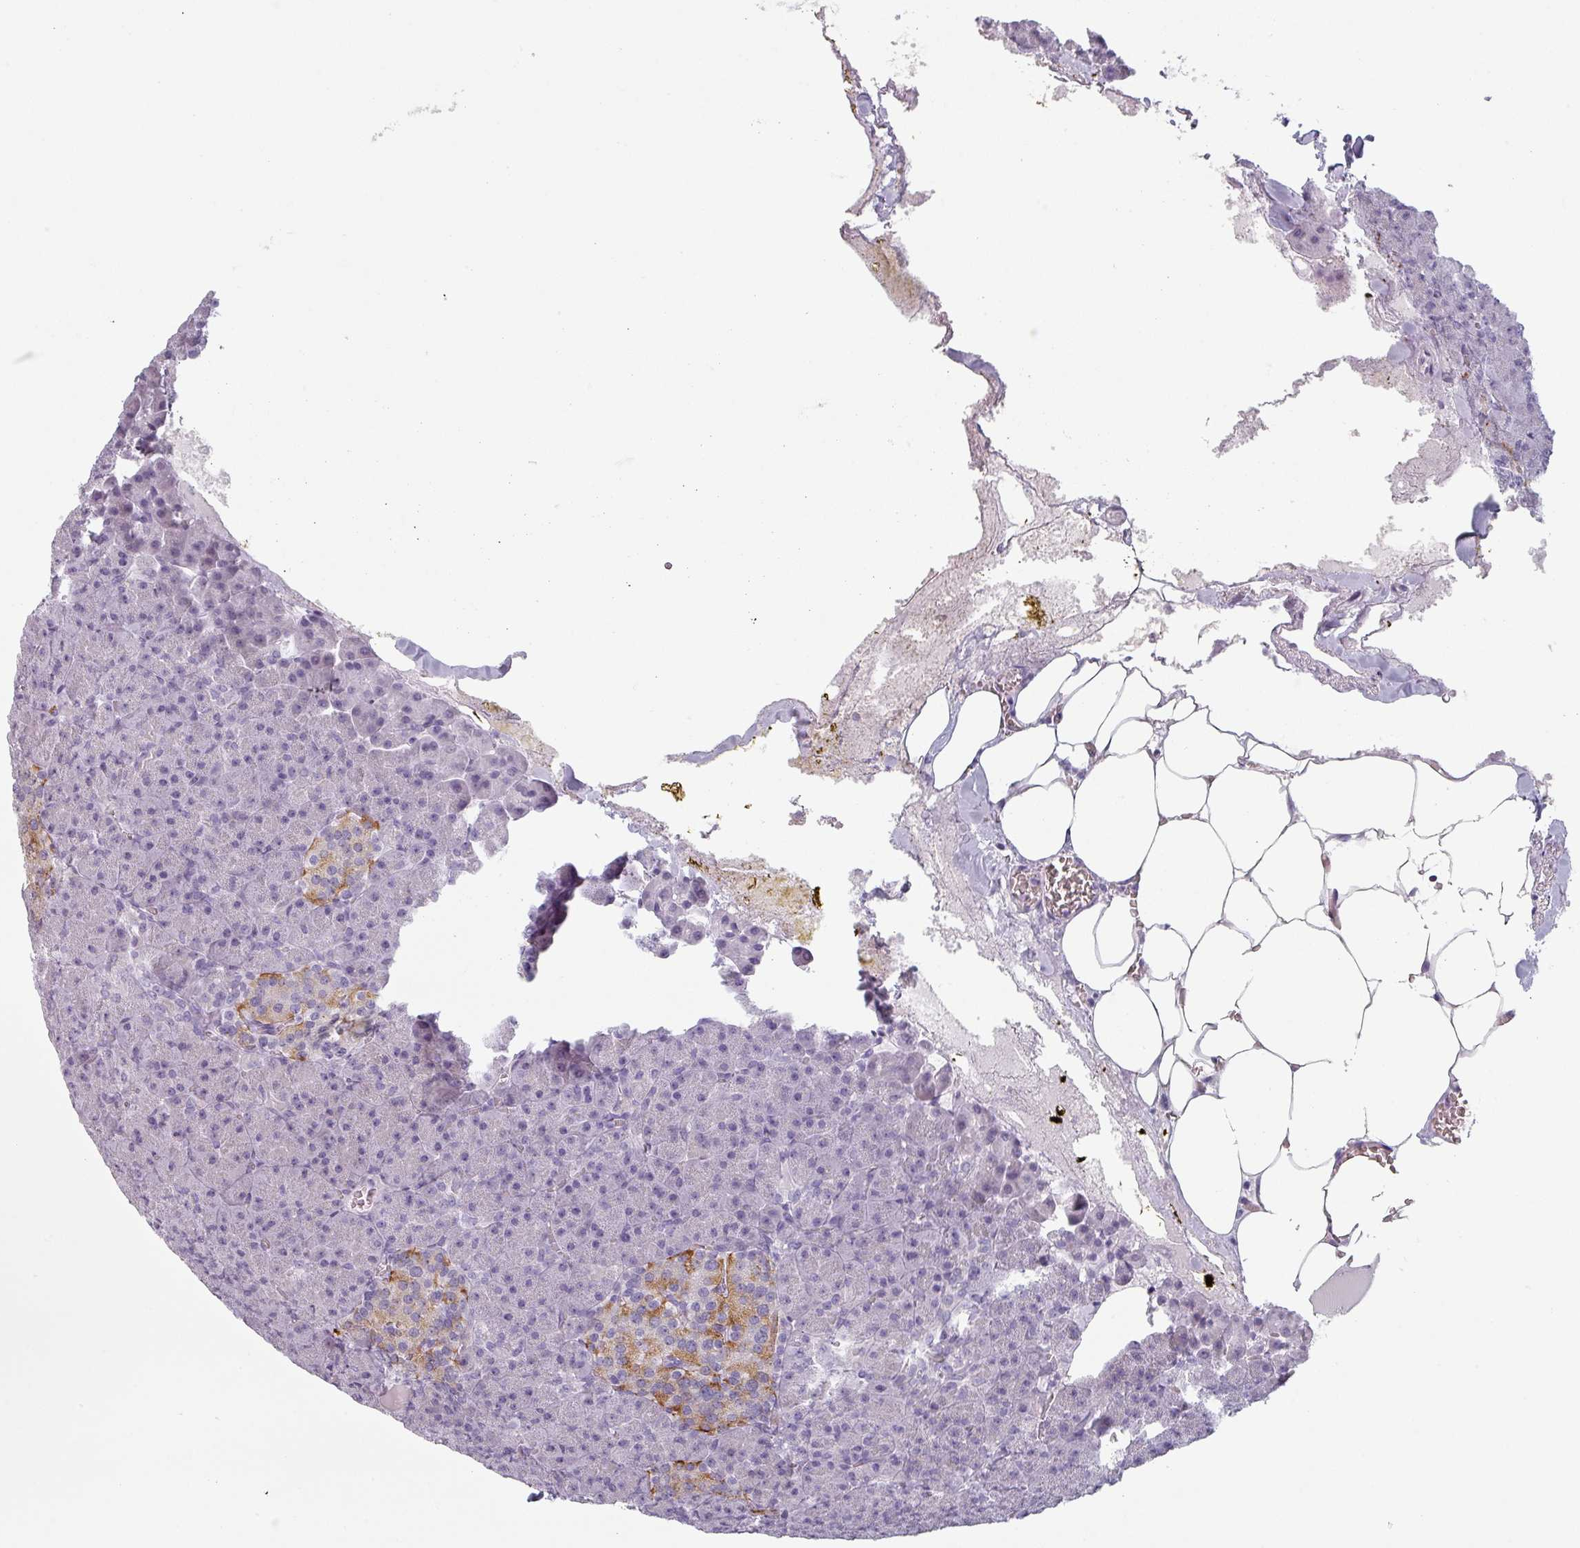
{"staining": {"intensity": "negative", "quantity": "none", "location": "none"}, "tissue": "pancreas", "cell_type": "Exocrine glandular cells", "image_type": "normal", "snomed": [{"axis": "morphology", "description": "Normal tissue, NOS"}, {"axis": "topography", "description": "Pancreas"}], "caption": "The IHC image has no significant positivity in exocrine glandular cells of pancreas. (Immunohistochemistry, brightfield microscopy, high magnification).", "gene": "SLC35G2", "patient": {"sex": "female", "age": 74}}